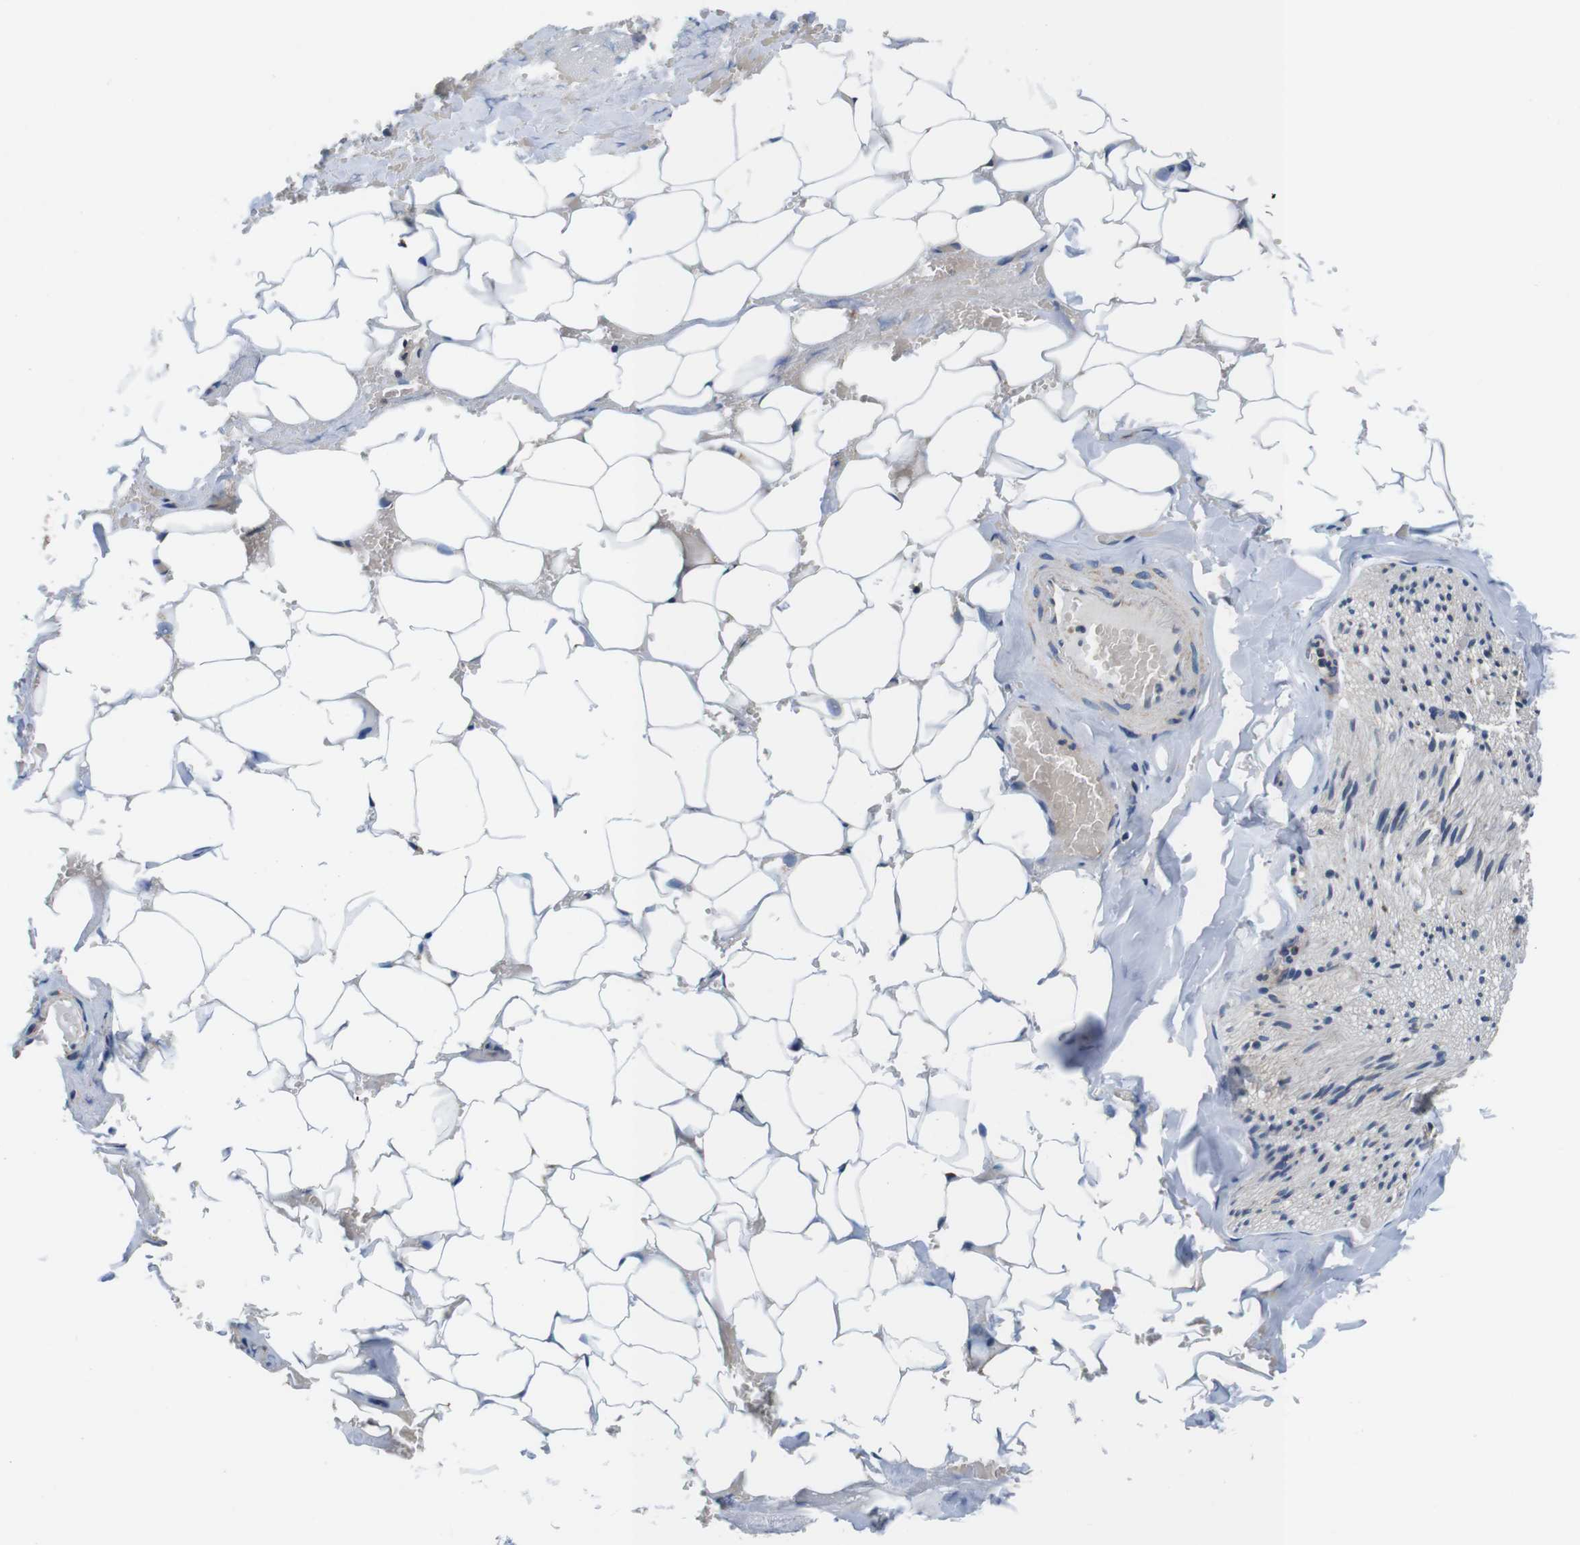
{"staining": {"intensity": "weak", "quantity": ">75%", "location": "cytoplasmic/membranous"}, "tissue": "adipose tissue", "cell_type": "Adipocytes", "image_type": "normal", "snomed": [{"axis": "morphology", "description": "Normal tissue, NOS"}, {"axis": "topography", "description": "Peripheral nerve tissue"}], "caption": "Immunohistochemical staining of unremarkable adipose tissue exhibits weak cytoplasmic/membranous protein positivity in about >75% of adipocytes. (brown staining indicates protein expression, while blue staining denotes nuclei).", "gene": "LRP4", "patient": {"sex": "male", "age": 70}}